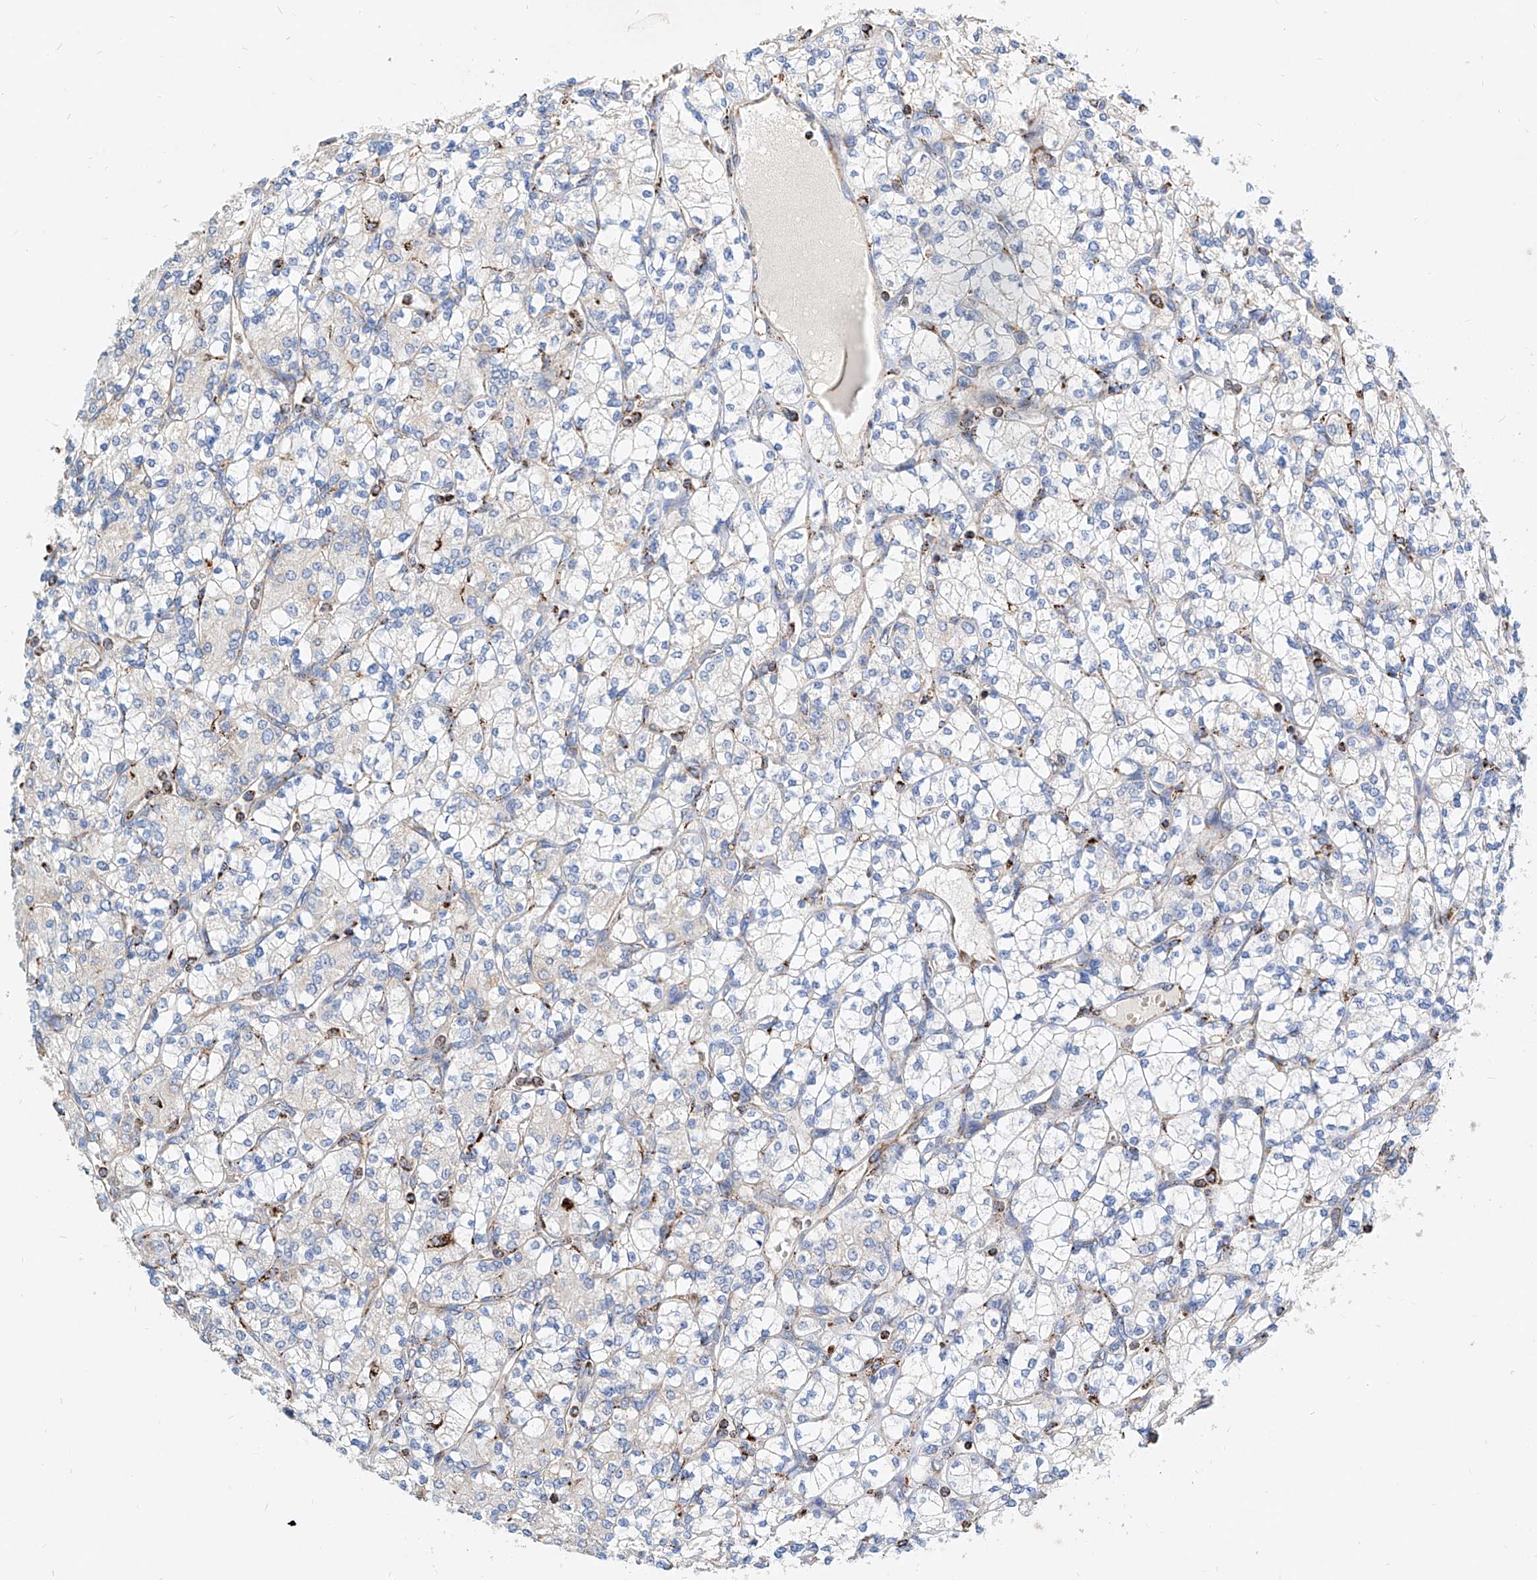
{"staining": {"intensity": "negative", "quantity": "none", "location": "none"}, "tissue": "renal cancer", "cell_type": "Tumor cells", "image_type": "cancer", "snomed": [{"axis": "morphology", "description": "Adenocarcinoma, NOS"}, {"axis": "topography", "description": "Kidney"}], "caption": "DAB immunohistochemical staining of adenocarcinoma (renal) displays no significant staining in tumor cells. (IHC, brightfield microscopy, high magnification).", "gene": "CPNE5", "patient": {"sex": "male", "age": 77}}